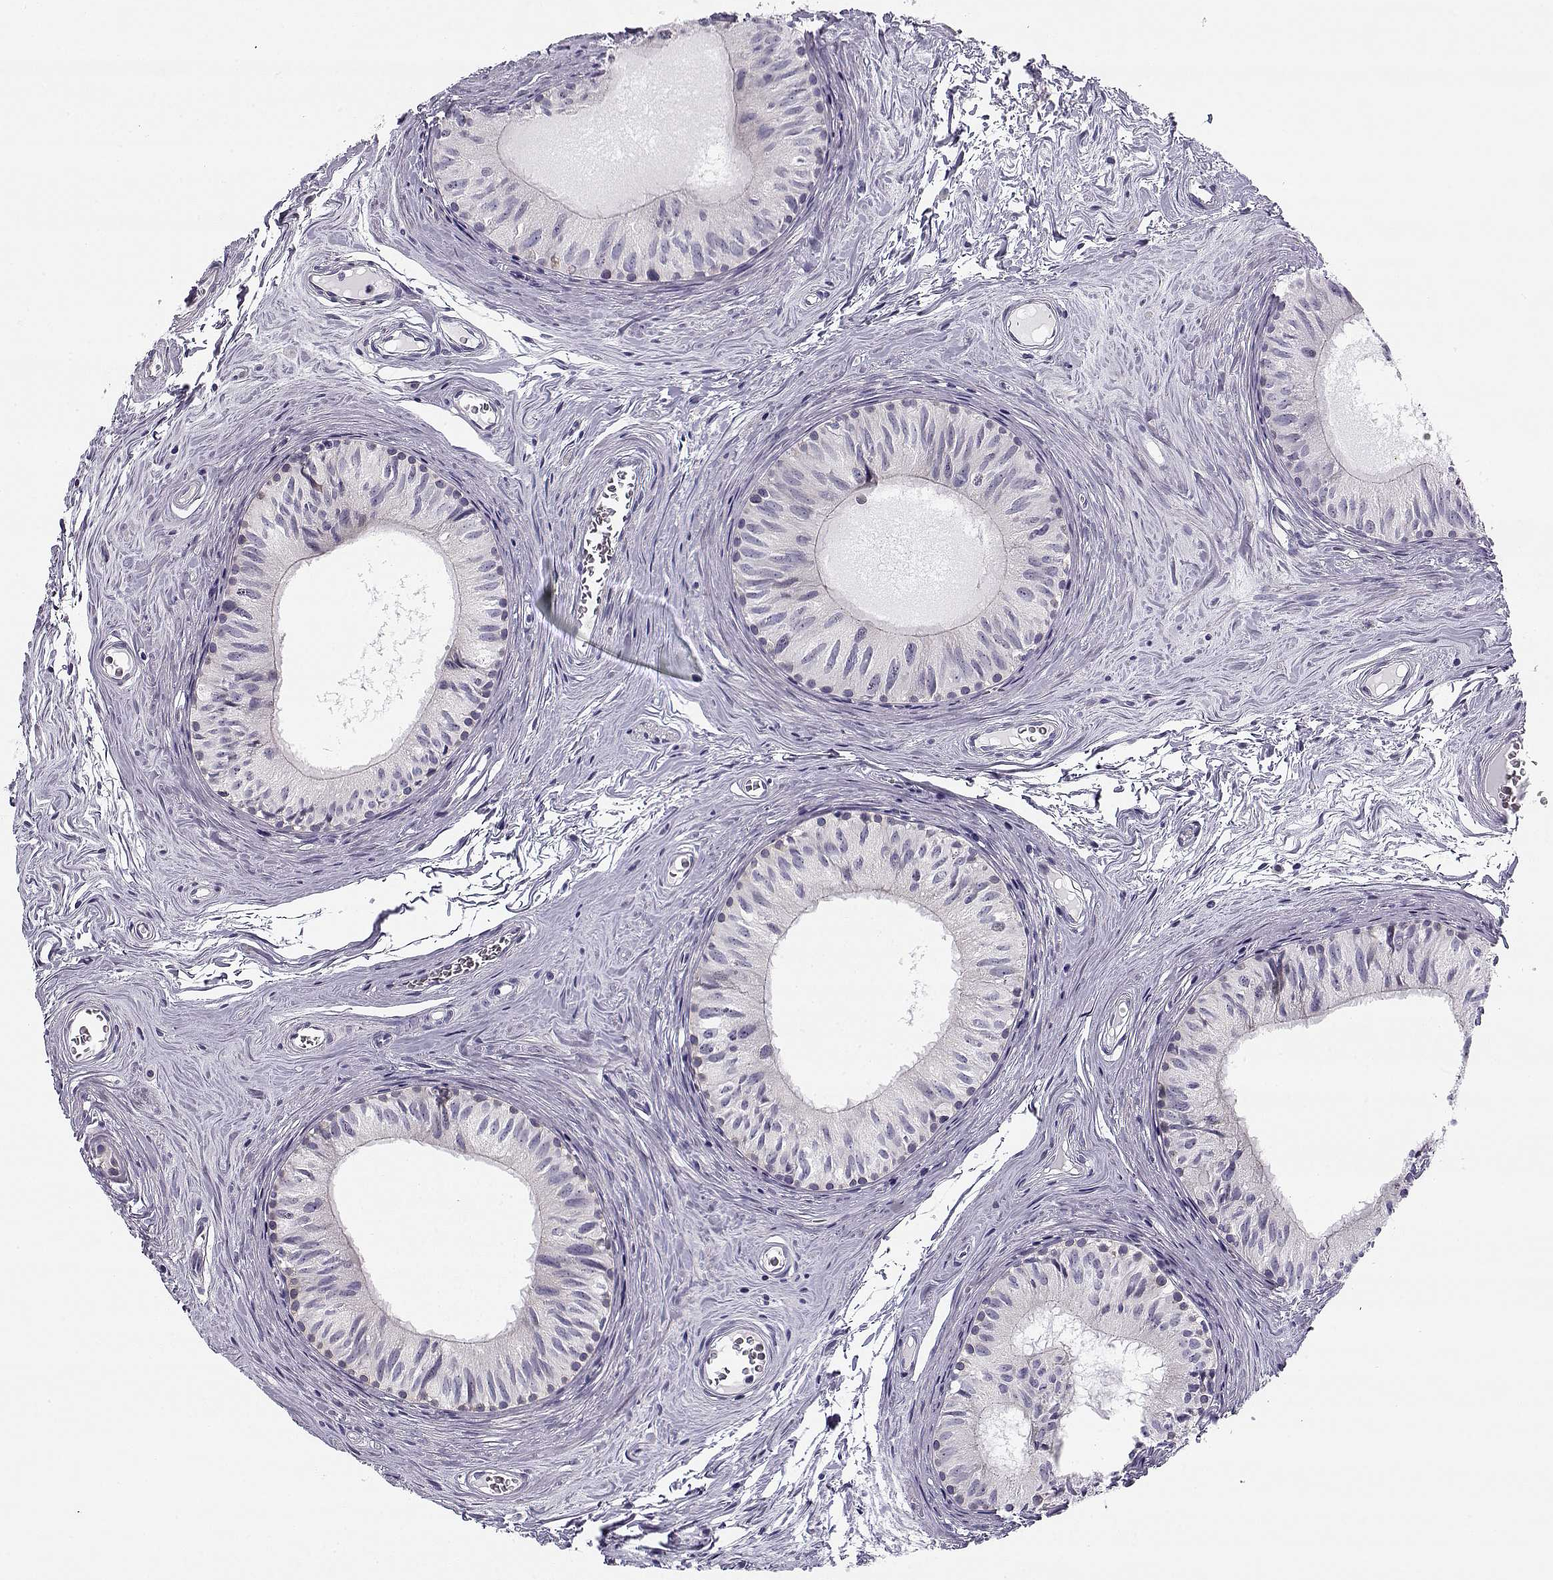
{"staining": {"intensity": "negative", "quantity": "none", "location": "none"}, "tissue": "epididymis", "cell_type": "Glandular cells", "image_type": "normal", "snomed": [{"axis": "morphology", "description": "Normal tissue, NOS"}, {"axis": "topography", "description": "Epididymis"}], "caption": "Glandular cells show no significant staining in normal epididymis.", "gene": "CREB3L3", "patient": {"sex": "male", "age": 52}}